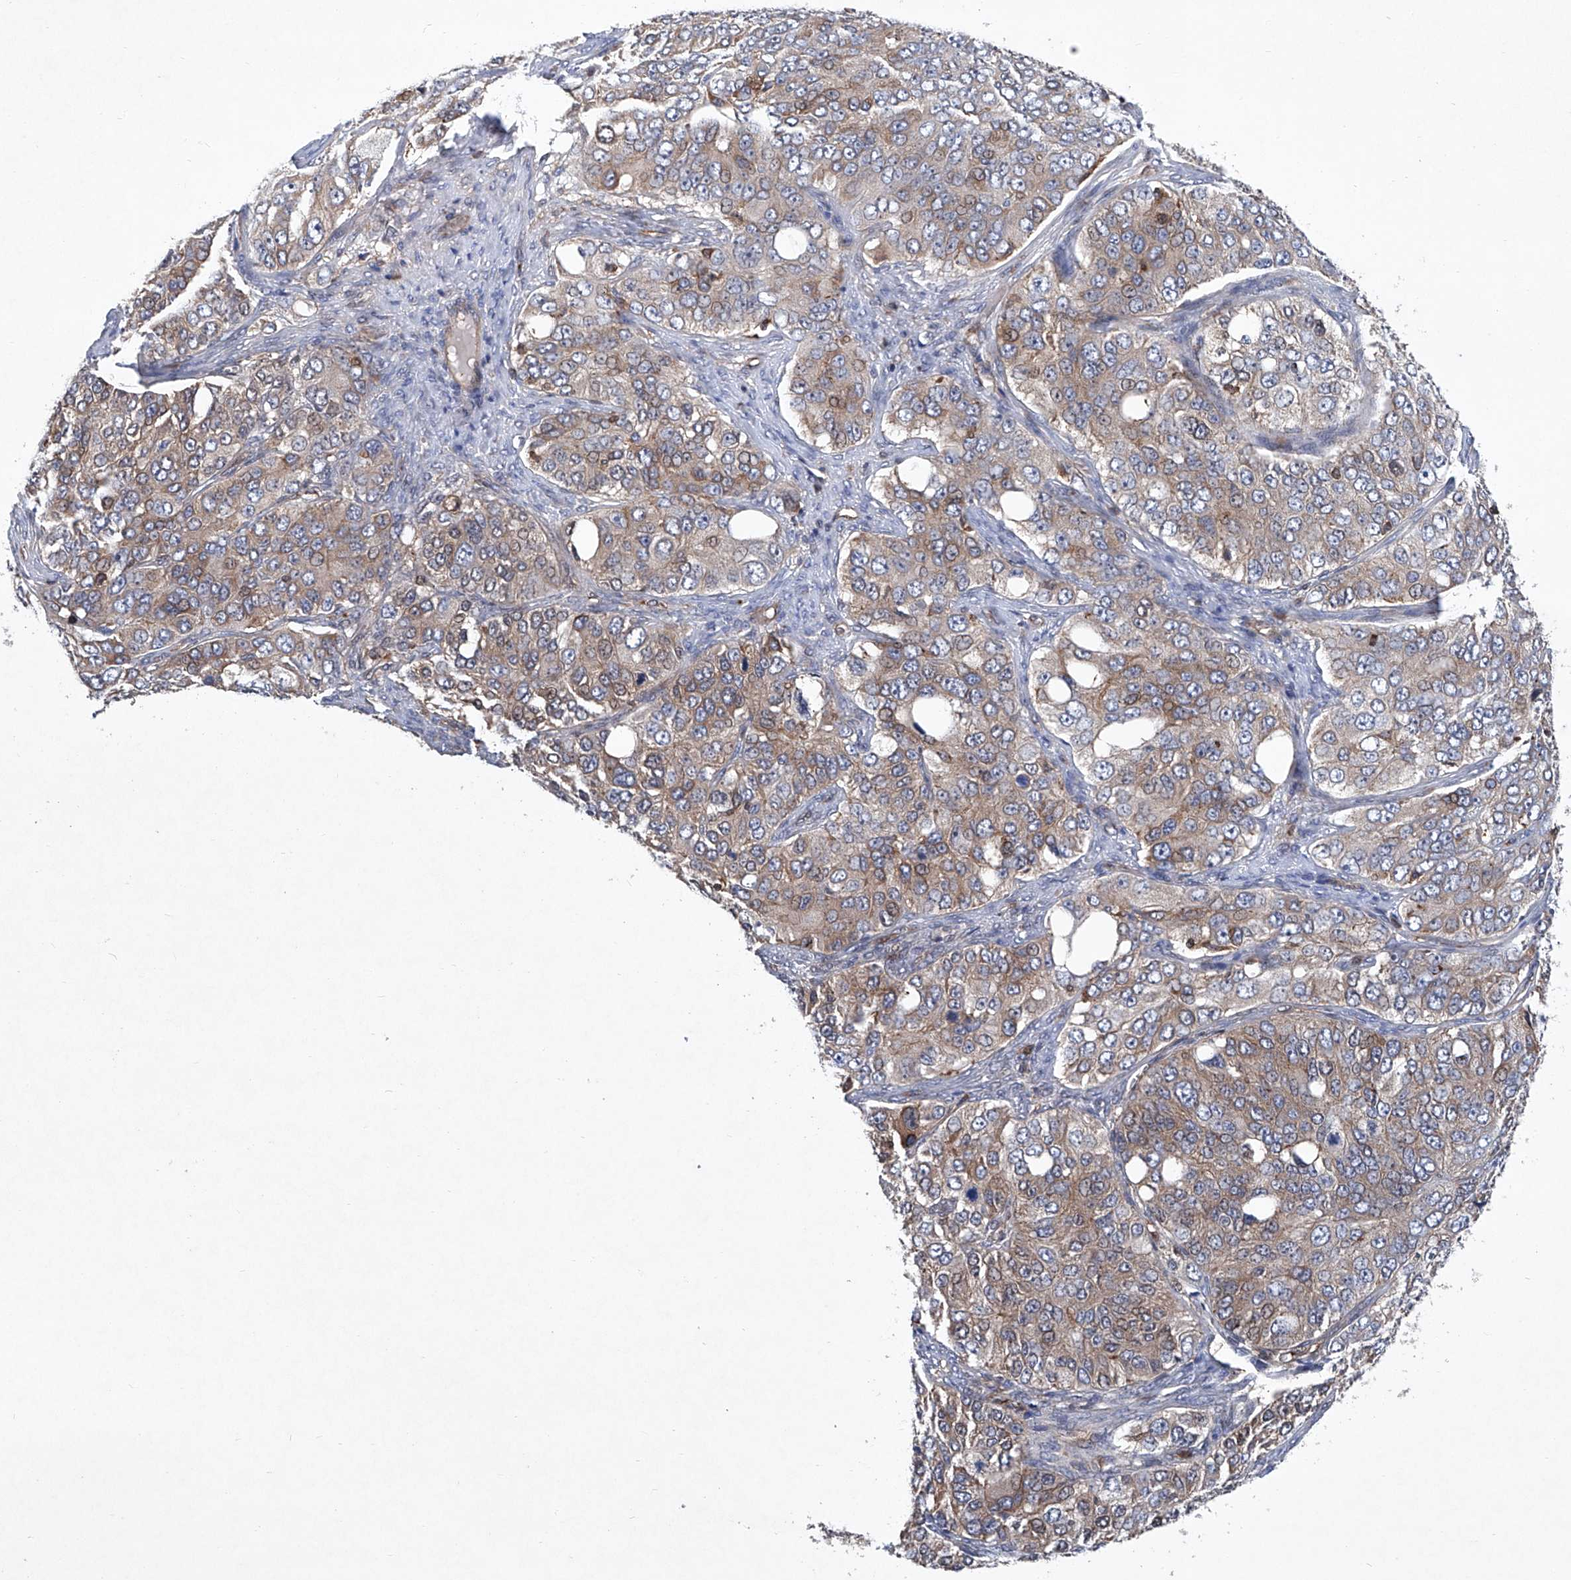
{"staining": {"intensity": "weak", "quantity": ">75%", "location": "cytoplasmic/membranous"}, "tissue": "ovarian cancer", "cell_type": "Tumor cells", "image_type": "cancer", "snomed": [{"axis": "morphology", "description": "Carcinoma, endometroid"}, {"axis": "topography", "description": "Ovary"}], "caption": "Protein analysis of ovarian cancer tissue displays weak cytoplasmic/membranous positivity in about >75% of tumor cells. (DAB = brown stain, brightfield microscopy at high magnification).", "gene": "NT5C3A", "patient": {"sex": "female", "age": 51}}